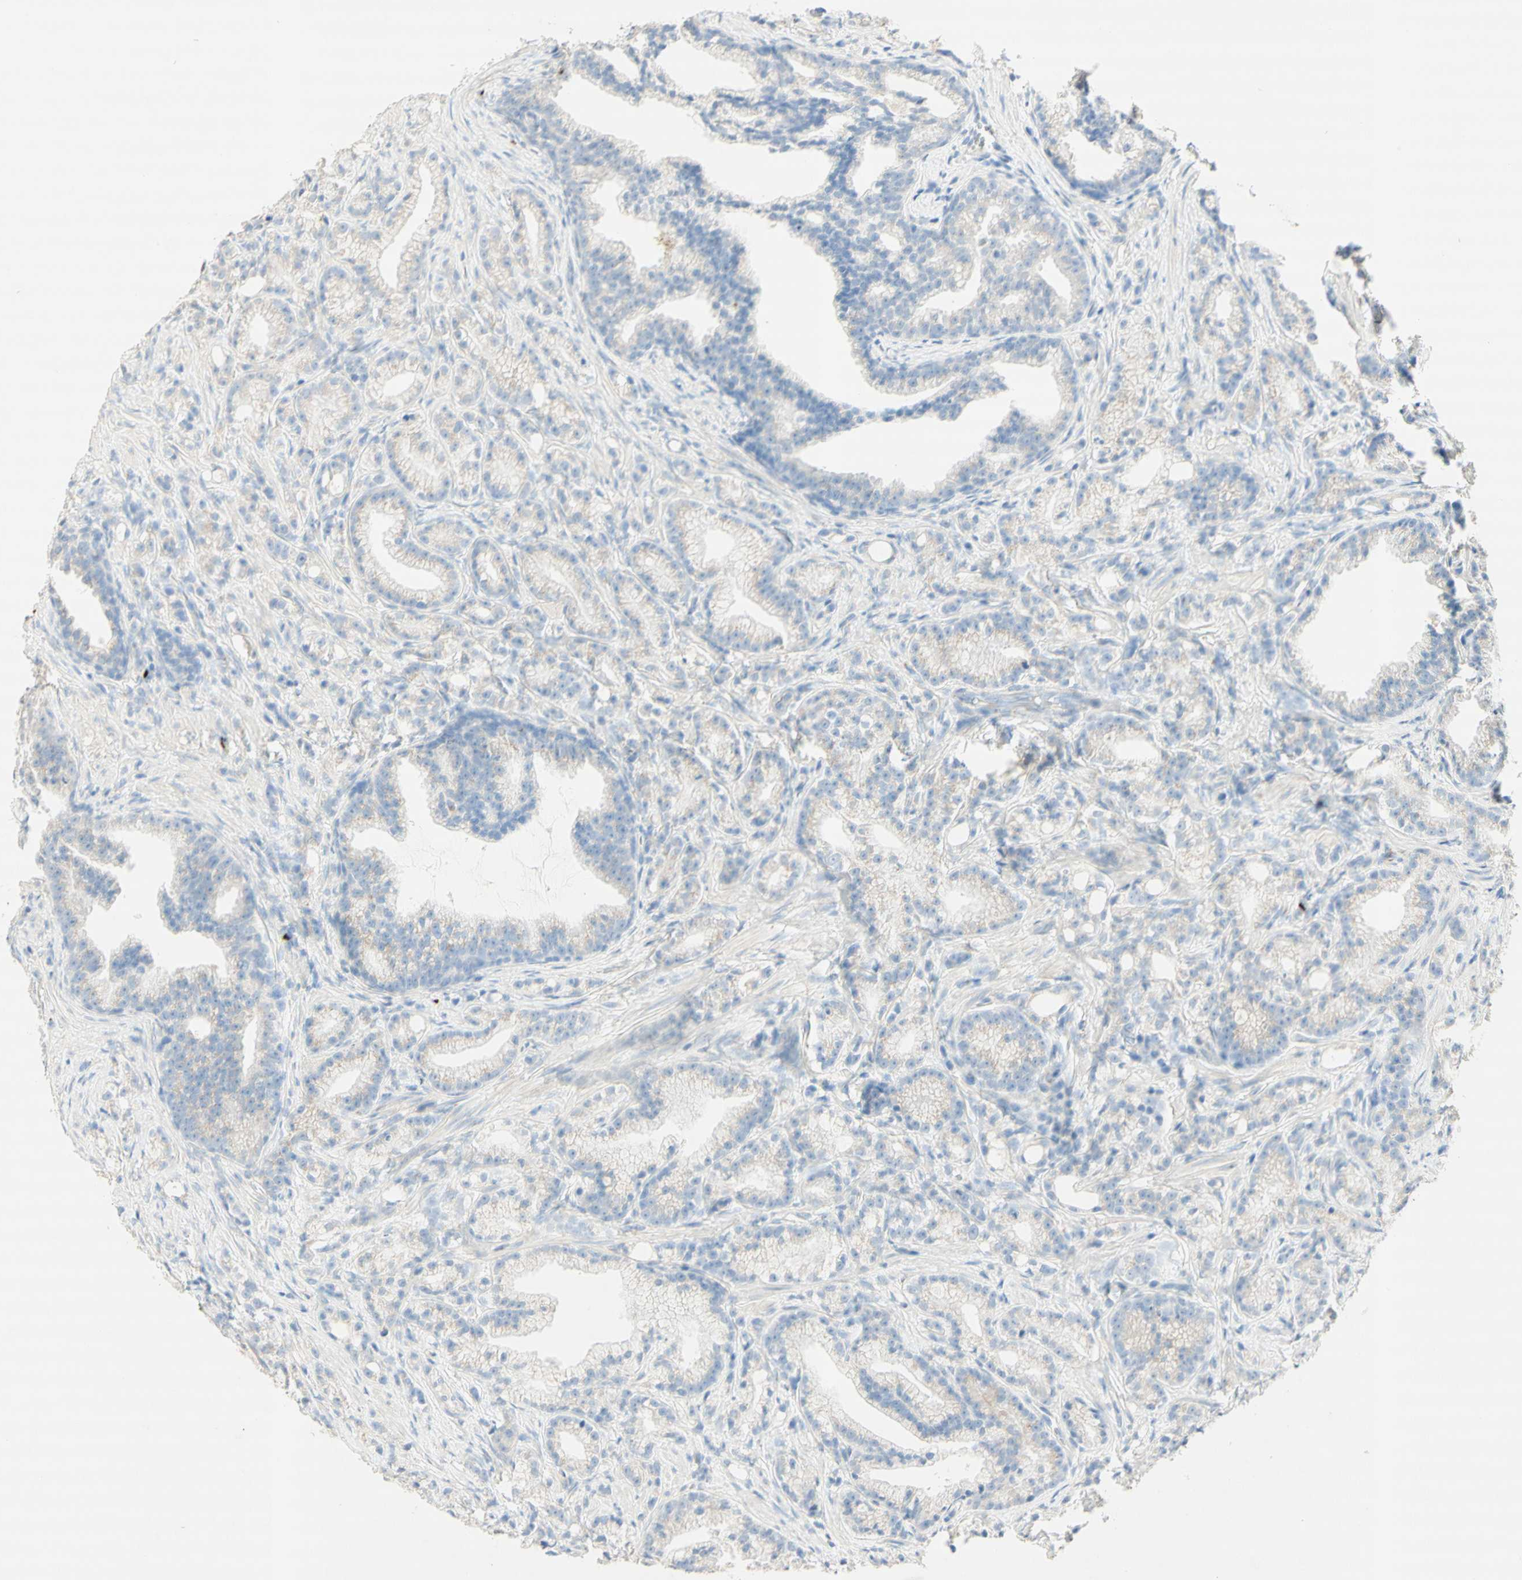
{"staining": {"intensity": "weak", "quantity": "25%-75%", "location": "cytoplasmic/membranous"}, "tissue": "prostate cancer", "cell_type": "Tumor cells", "image_type": "cancer", "snomed": [{"axis": "morphology", "description": "Adenocarcinoma, Low grade"}, {"axis": "topography", "description": "Prostate"}], "caption": "Immunohistochemistry micrograph of neoplastic tissue: prostate low-grade adenocarcinoma stained using immunohistochemistry (IHC) displays low levels of weak protein expression localized specifically in the cytoplasmic/membranous of tumor cells, appearing as a cytoplasmic/membranous brown color.", "gene": "MANEA", "patient": {"sex": "male", "age": 89}}